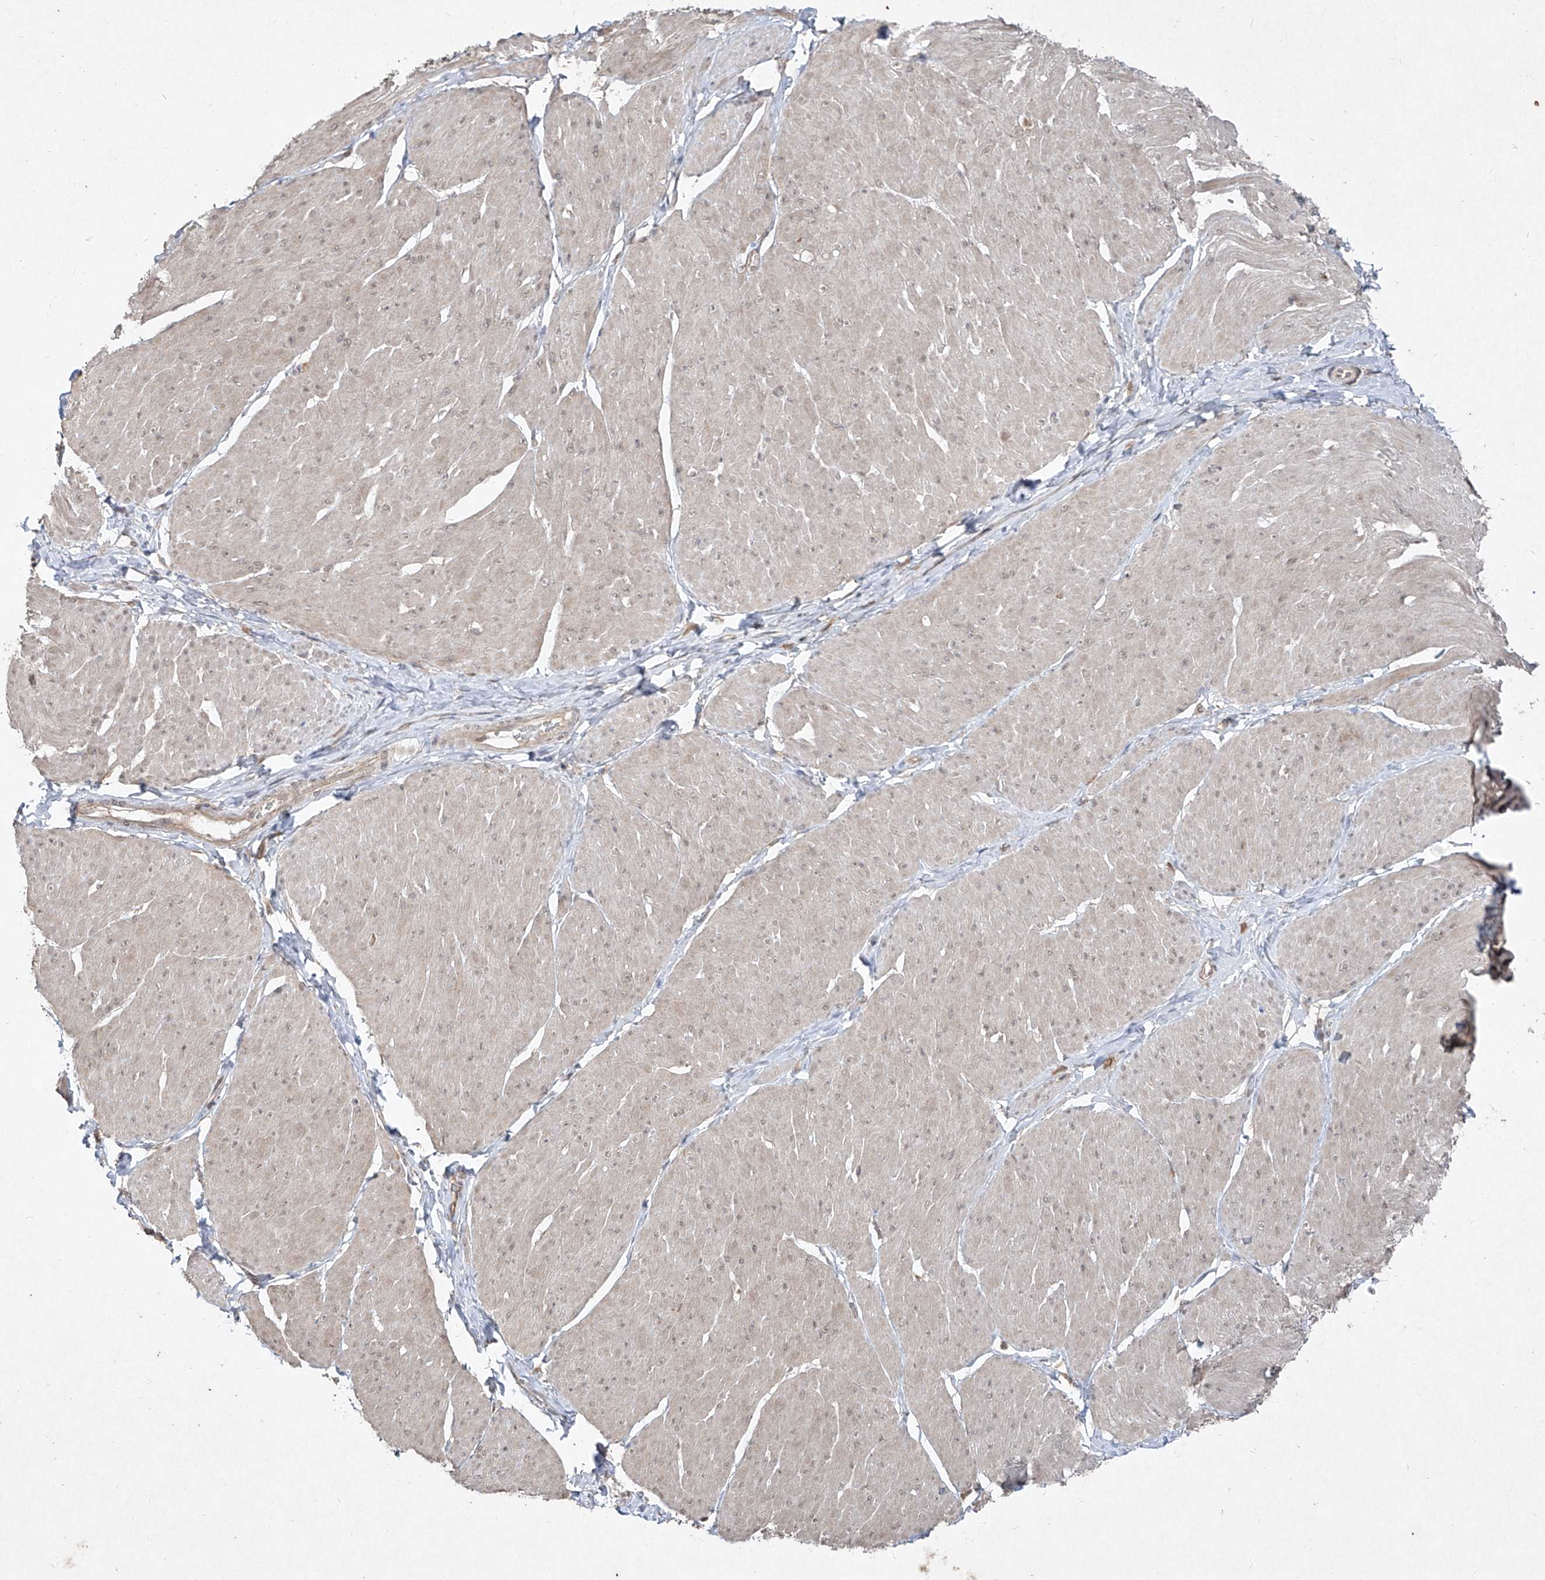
{"staining": {"intensity": "weak", "quantity": "25%-75%", "location": "cytoplasmic/membranous"}, "tissue": "smooth muscle", "cell_type": "Smooth muscle cells", "image_type": "normal", "snomed": [{"axis": "morphology", "description": "Urothelial carcinoma, High grade"}, {"axis": "topography", "description": "Urinary bladder"}], "caption": "Immunohistochemical staining of normal smooth muscle shows low levels of weak cytoplasmic/membranous staining in approximately 25%-75% of smooth muscle cells.", "gene": "ABCD3", "patient": {"sex": "male", "age": 46}}